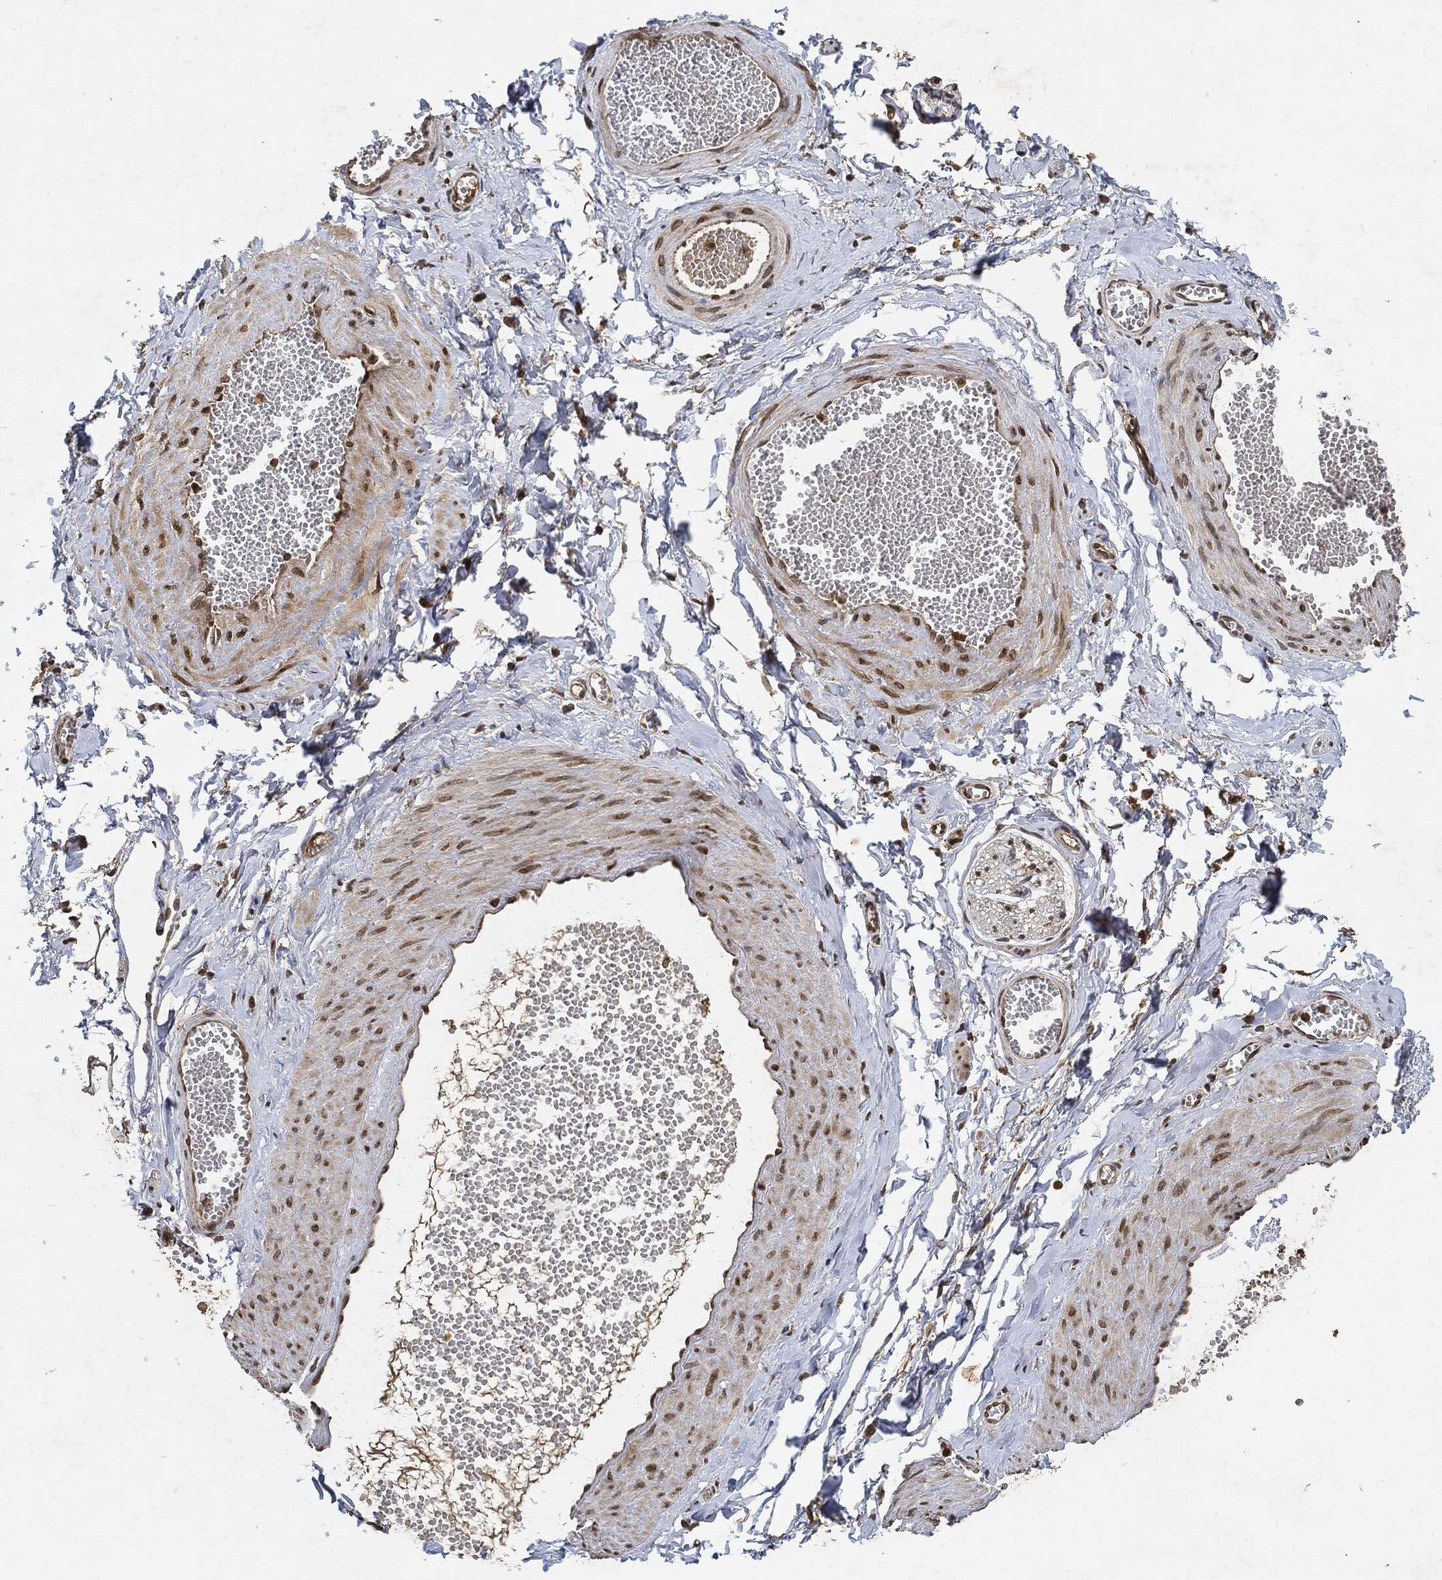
{"staining": {"intensity": "moderate", "quantity": "25%-75%", "location": "cytoplasmic/membranous,nuclear"}, "tissue": "adipose tissue", "cell_type": "Adipocytes", "image_type": "normal", "snomed": [{"axis": "morphology", "description": "Normal tissue, NOS"}, {"axis": "topography", "description": "Smooth muscle"}, {"axis": "topography", "description": "Peripheral nerve tissue"}], "caption": "Brown immunohistochemical staining in normal human adipose tissue reveals moderate cytoplasmic/membranous,nuclear expression in about 25%-75% of adipocytes.", "gene": "ZNF226", "patient": {"sex": "male", "age": 22}}